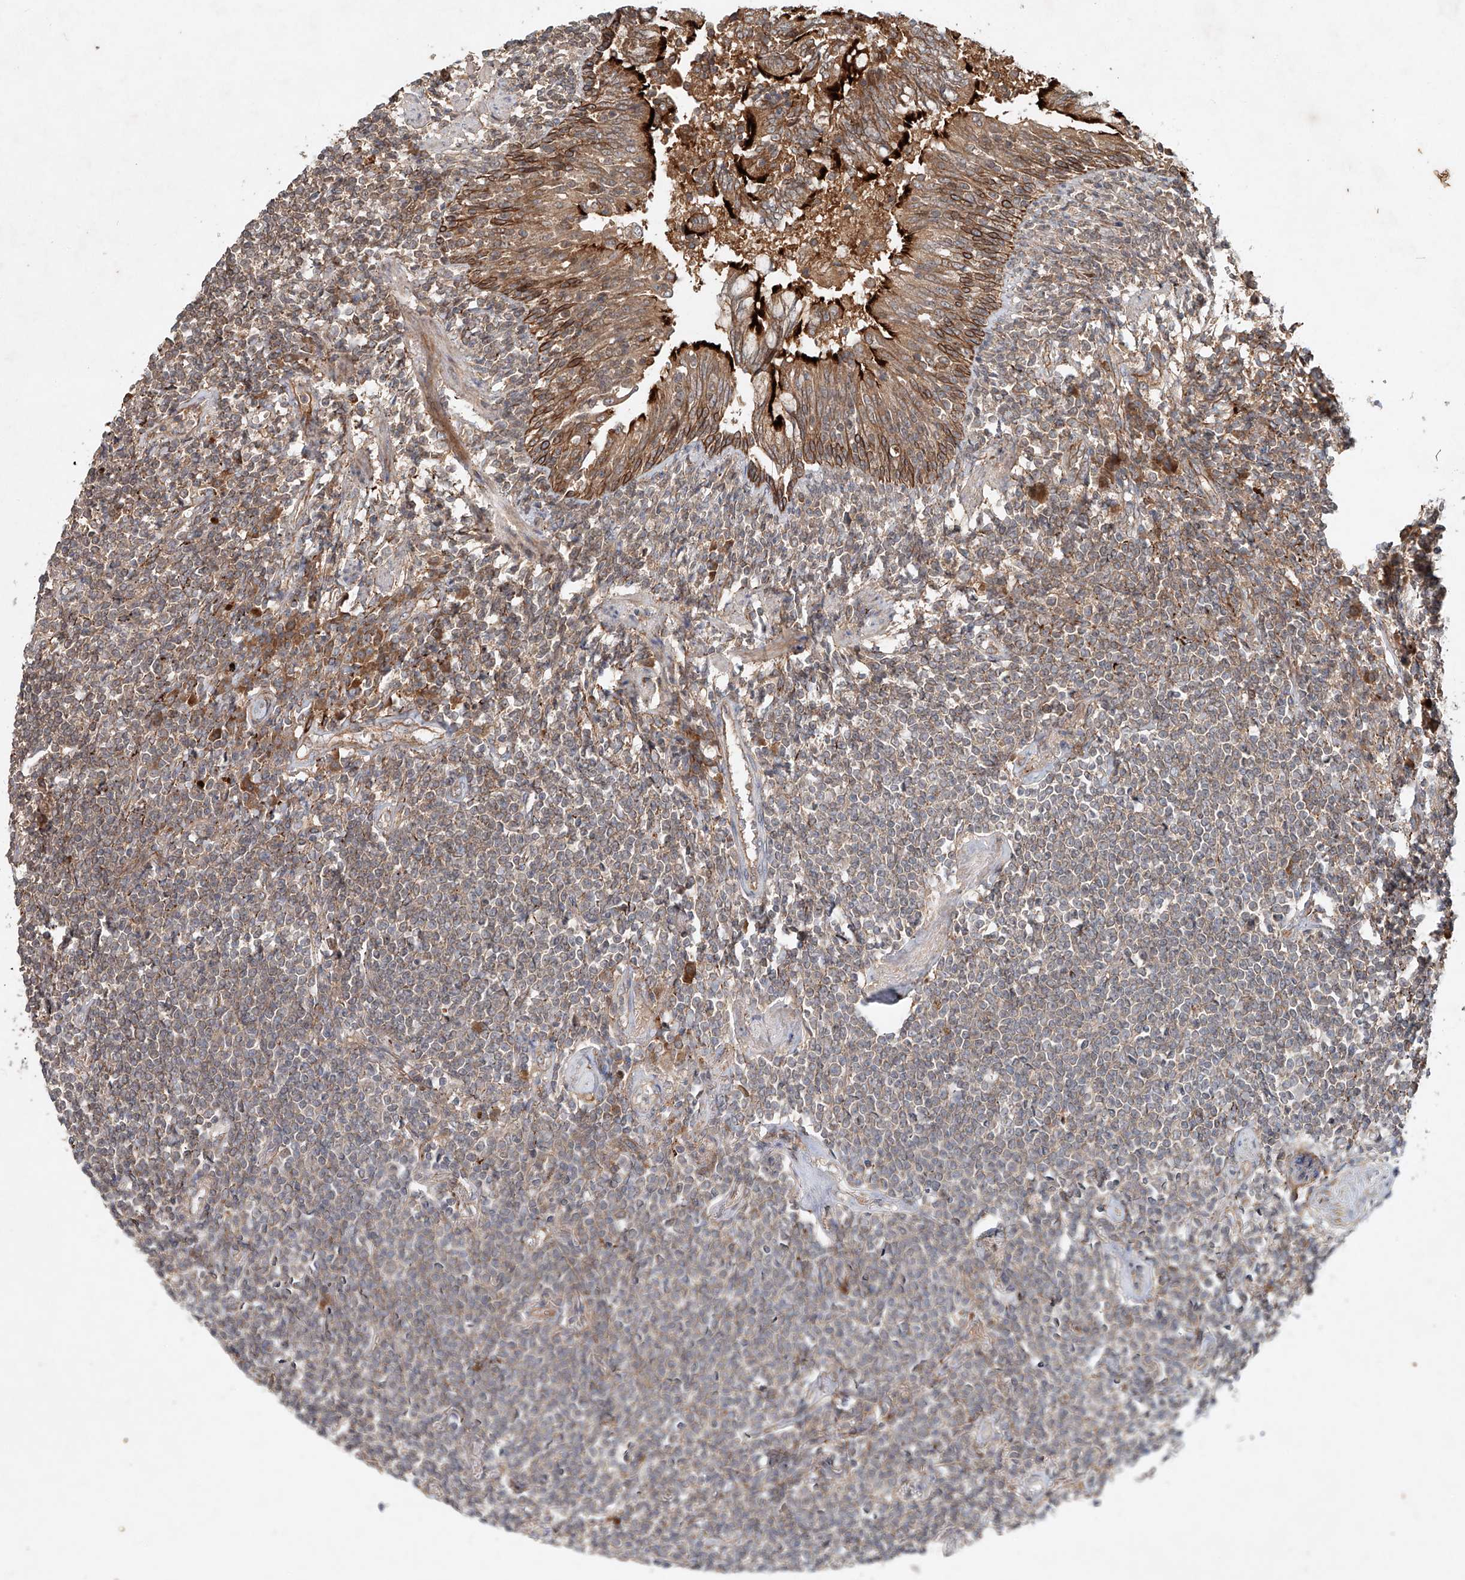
{"staining": {"intensity": "weak", "quantity": ">75%", "location": "cytoplasmic/membranous"}, "tissue": "lymphoma", "cell_type": "Tumor cells", "image_type": "cancer", "snomed": [{"axis": "morphology", "description": "Malignant lymphoma, non-Hodgkin's type, Low grade"}, {"axis": "topography", "description": "Lung"}], "caption": "Immunohistochemistry (DAB) staining of human lymphoma shows weak cytoplasmic/membranous protein positivity in approximately >75% of tumor cells. The staining was performed using DAB (3,3'-diaminobenzidine), with brown indicating positive protein expression. Nuclei are stained blue with hematoxylin.", "gene": "IER5", "patient": {"sex": "female", "age": 71}}